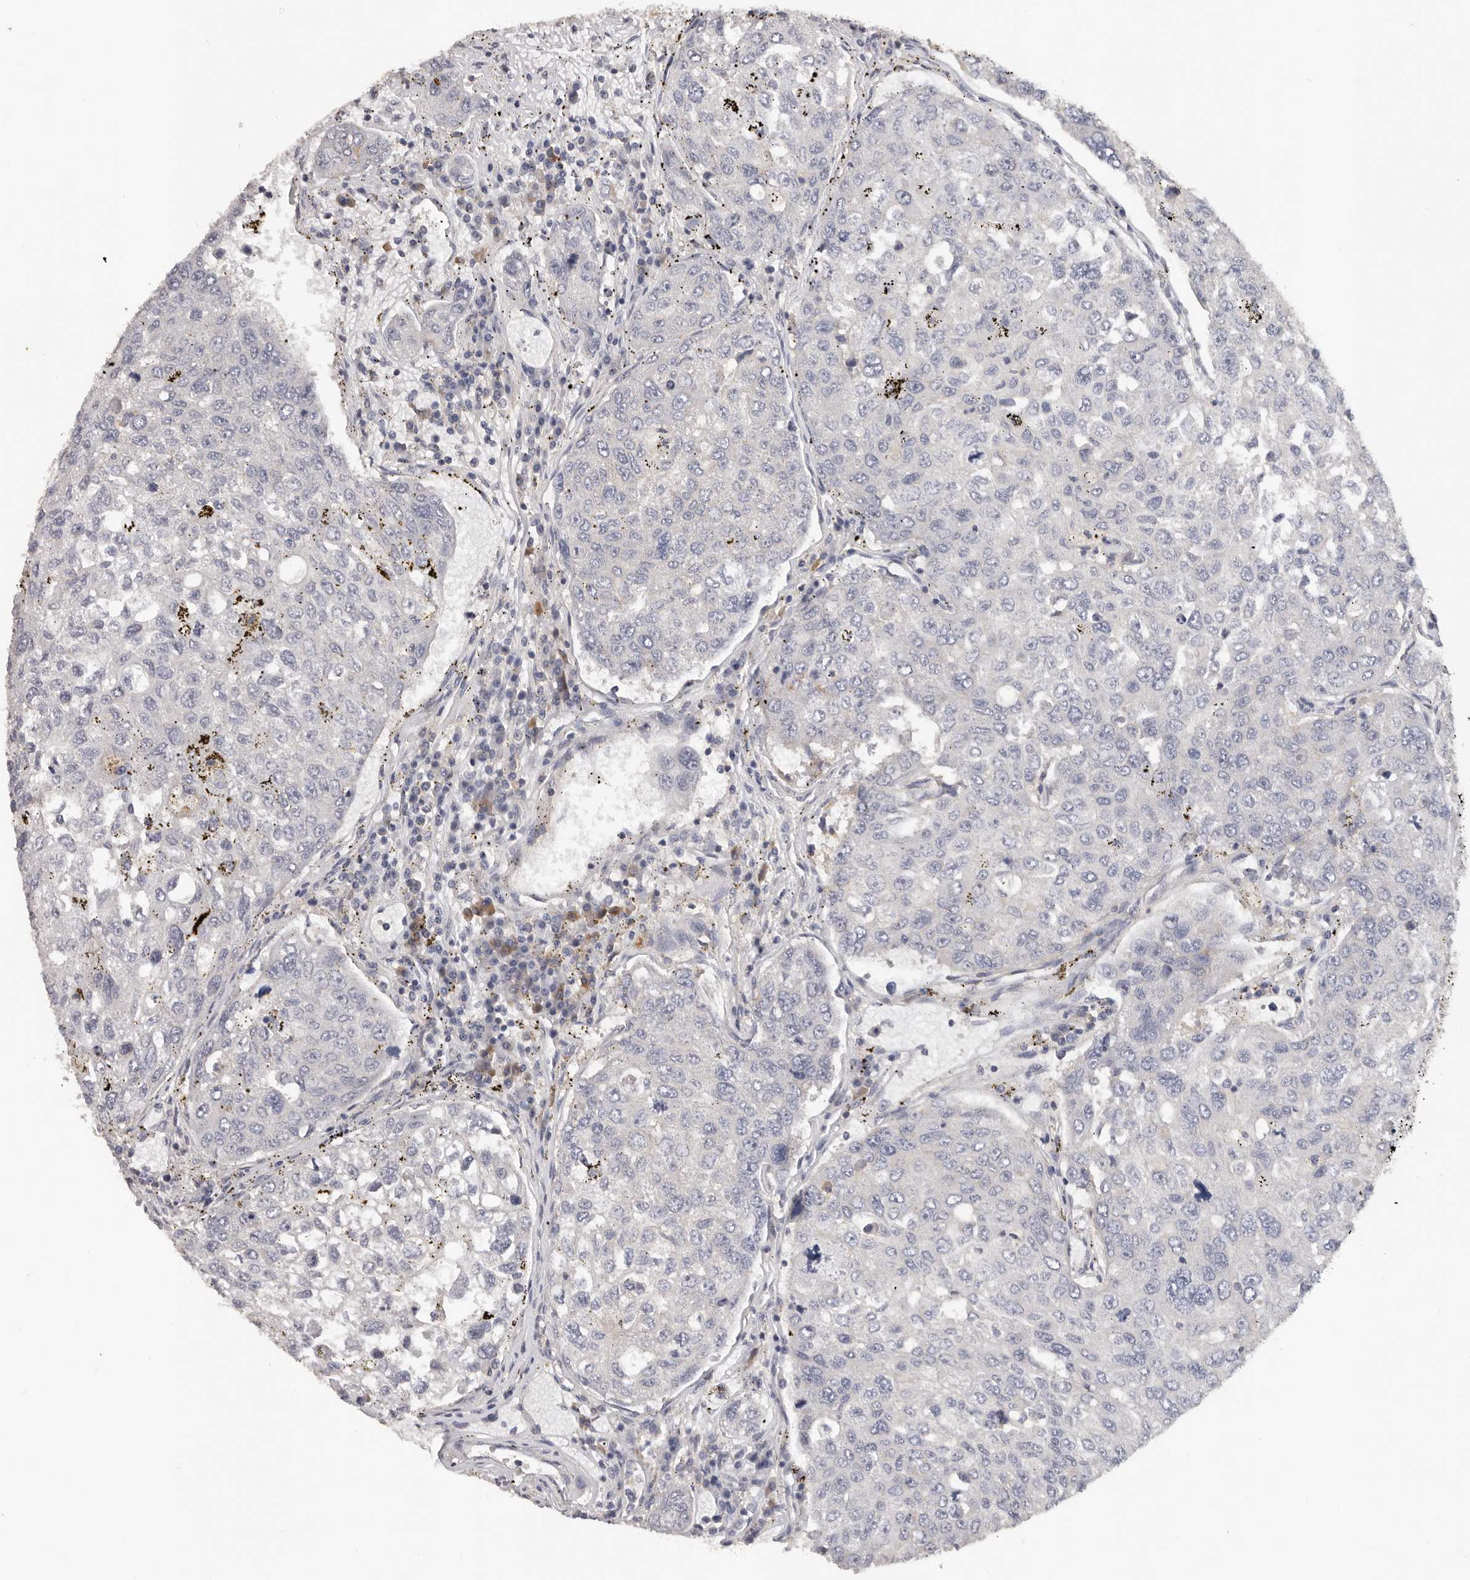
{"staining": {"intensity": "negative", "quantity": "none", "location": "none"}, "tissue": "urothelial cancer", "cell_type": "Tumor cells", "image_type": "cancer", "snomed": [{"axis": "morphology", "description": "Urothelial carcinoma, High grade"}, {"axis": "topography", "description": "Lymph node"}, {"axis": "topography", "description": "Urinary bladder"}], "caption": "Protein analysis of urothelial carcinoma (high-grade) demonstrates no significant staining in tumor cells.", "gene": "WDTC1", "patient": {"sex": "male", "age": 51}}